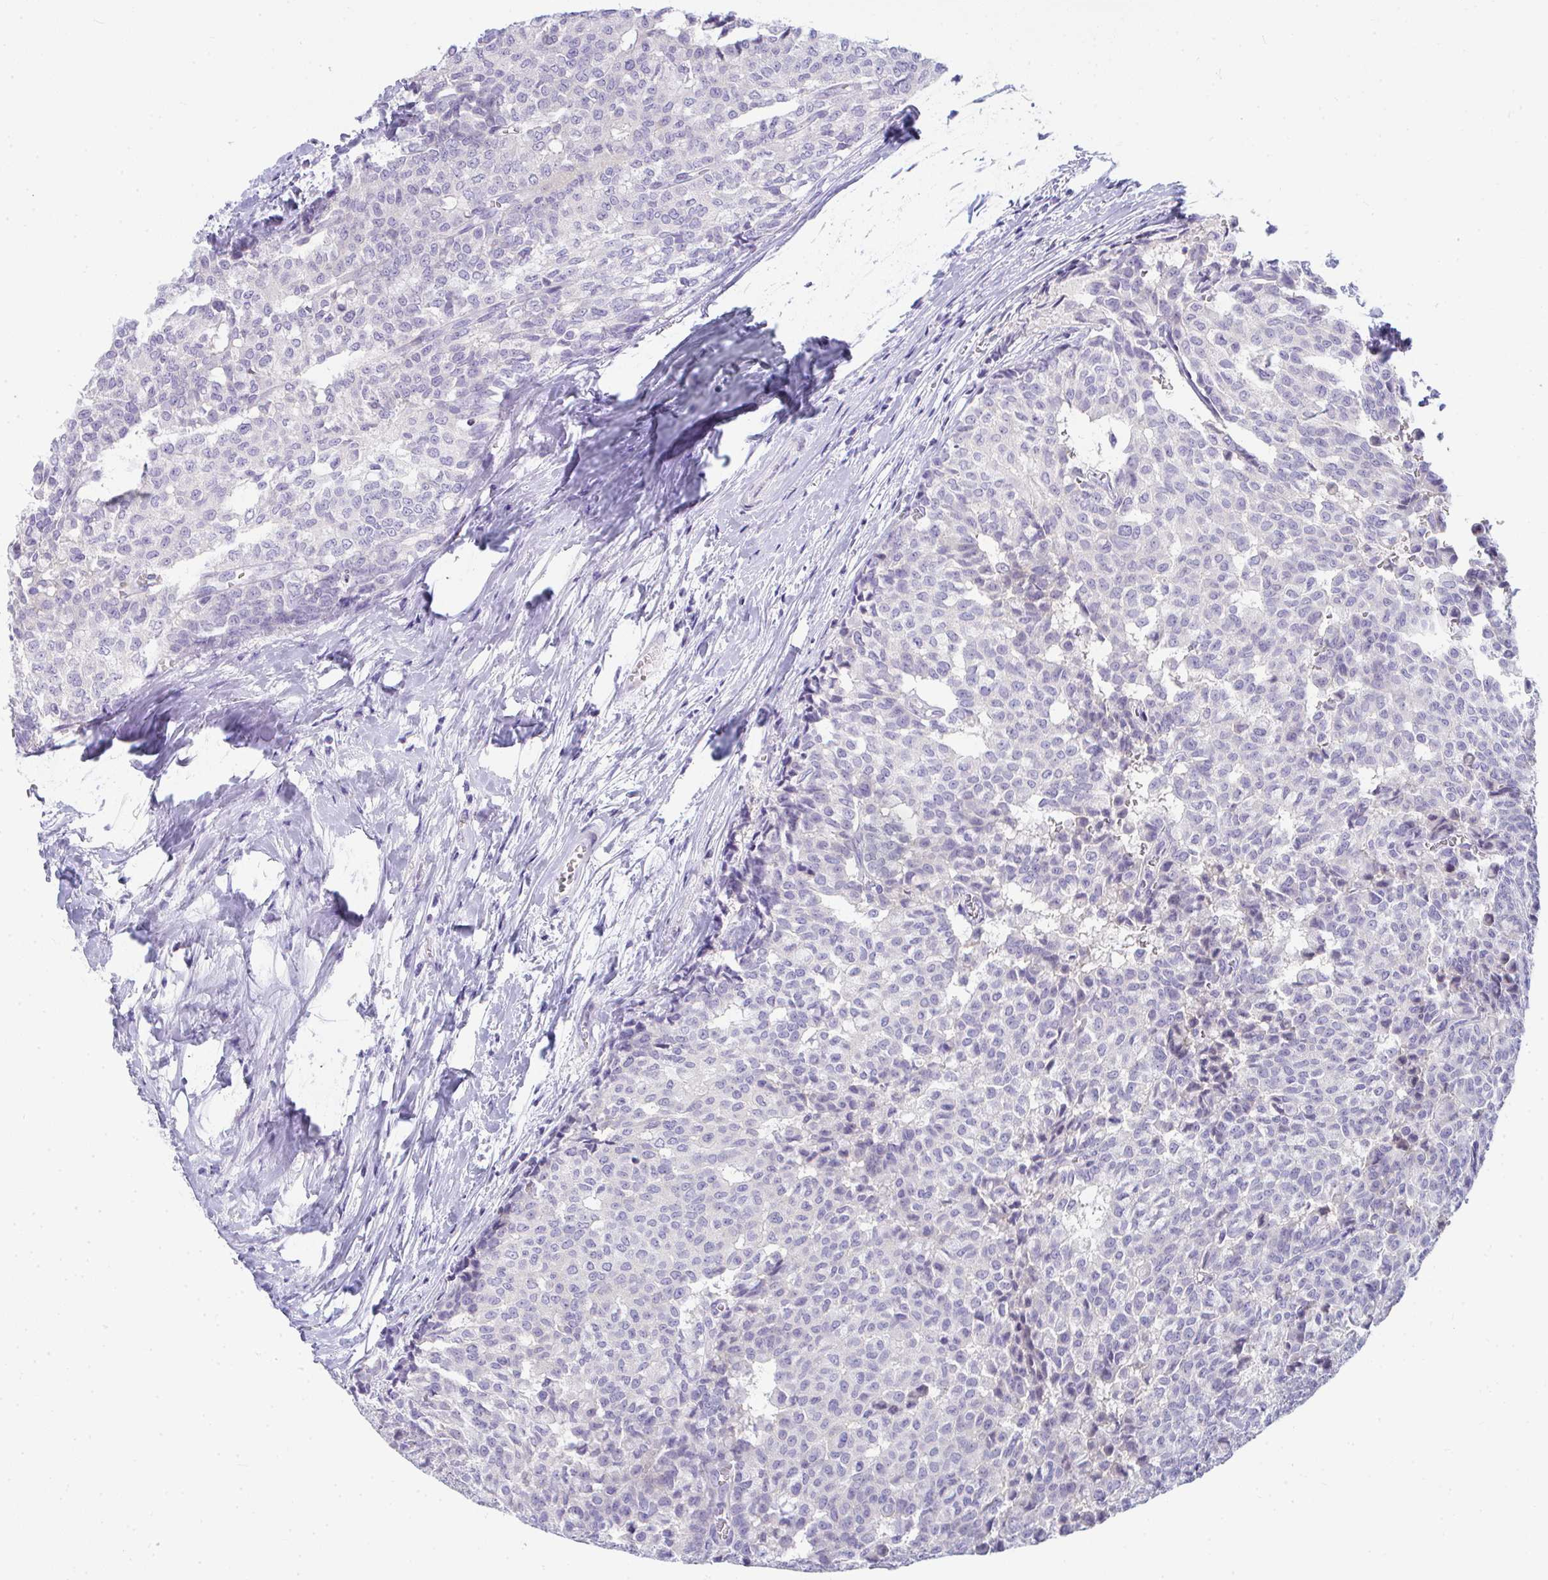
{"staining": {"intensity": "negative", "quantity": "none", "location": "none"}, "tissue": "breast cancer", "cell_type": "Tumor cells", "image_type": "cancer", "snomed": [{"axis": "morphology", "description": "Duct carcinoma"}, {"axis": "topography", "description": "Breast"}], "caption": "Tumor cells show no significant expression in breast cancer (infiltrating ductal carcinoma). (DAB IHC, high magnification).", "gene": "TTC30B", "patient": {"sex": "female", "age": 91}}